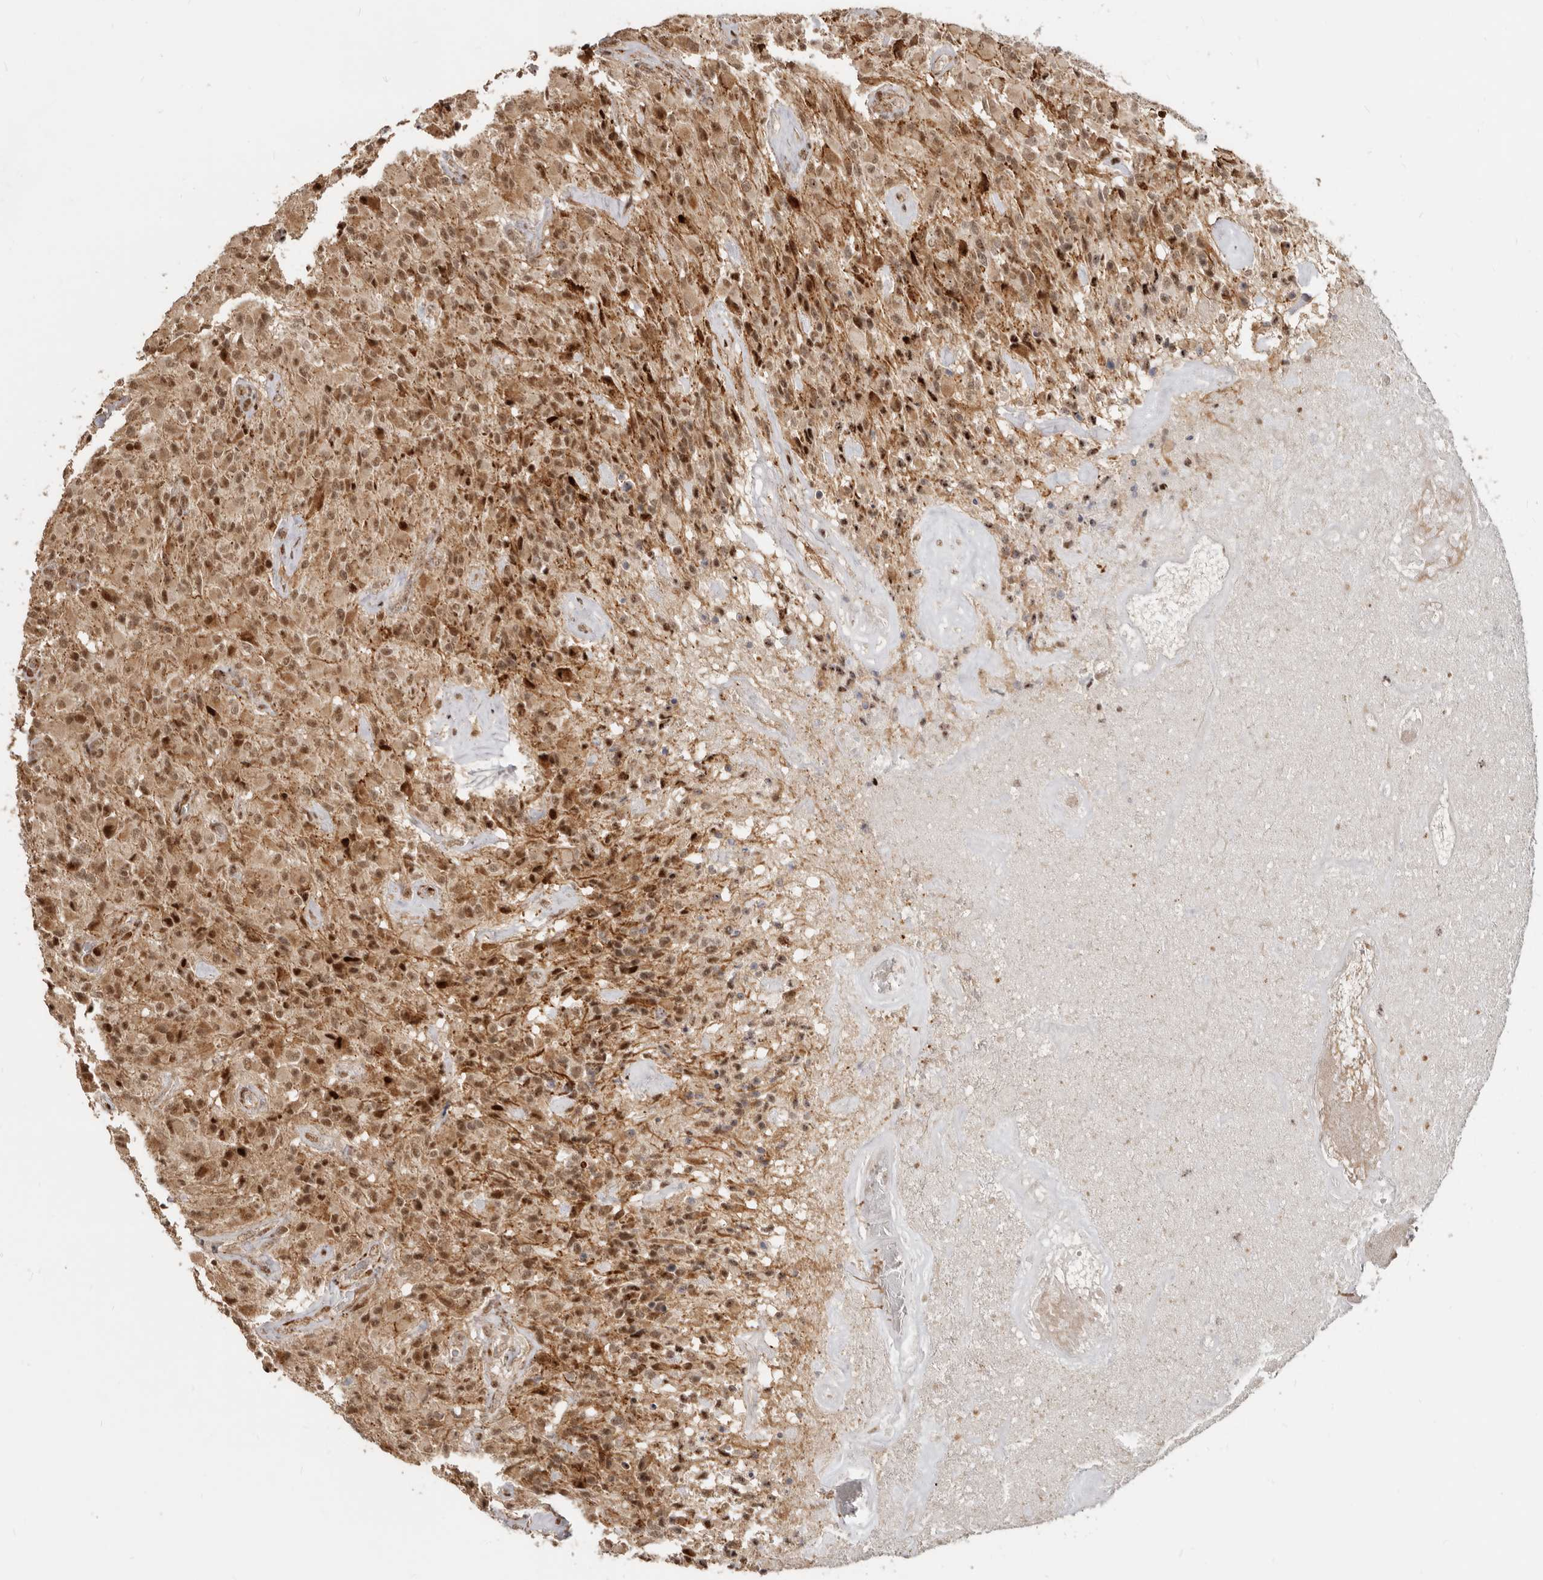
{"staining": {"intensity": "moderate", "quantity": ">75%", "location": "cytoplasmic/membranous,nuclear"}, "tissue": "glioma", "cell_type": "Tumor cells", "image_type": "cancer", "snomed": [{"axis": "morphology", "description": "Glioma, malignant, High grade"}, {"axis": "topography", "description": "Brain"}], "caption": "Immunohistochemistry (IHC) photomicrograph of human glioma stained for a protein (brown), which reveals medium levels of moderate cytoplasmic/membranous and nuclear expression in approximately >75% of tumor cells.", "gene": "GPBP1L1", "patient": {"sex": "male", "age": 71}}